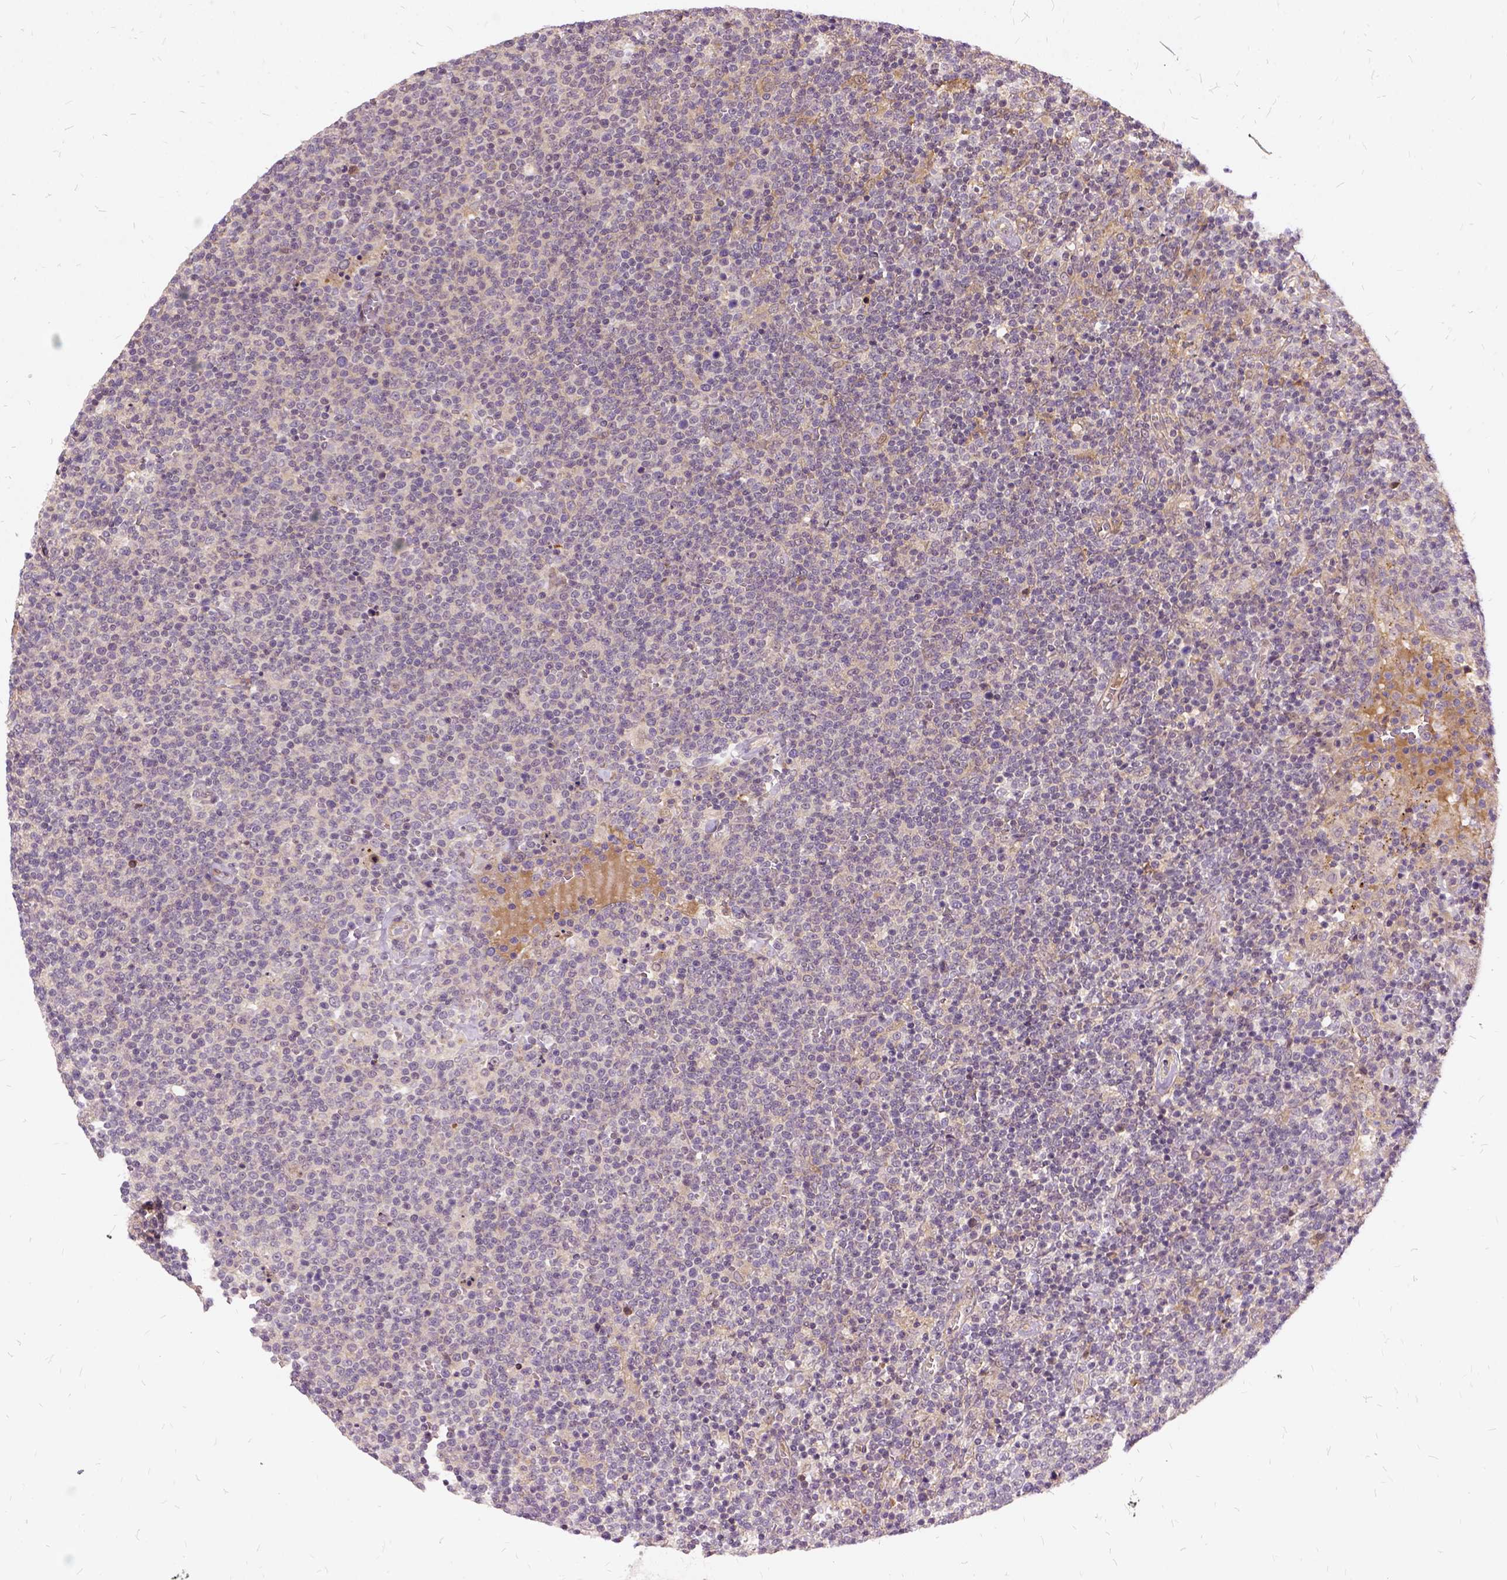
{"staining": {"intensity": "negative", "quantity": "none", "location": "none"}, "tissue": "lymphoma", "cell_type": "Tumor cells", "image_type": "cancer", "snomed": [{"axis": "morphology", "description": "Malignant lymphoma, non-Hodgkin's type, High grade"}, {"axis": "topography", "description": "Lymph node"}], "caption": "This is an immunohistochemistry image of malignant lymphoma, non-Hodgkin's type (high-grade). There is no positivity in tumor cells.", "gene": "ILRUN", "patient": {"sex": "male", "age": 61}}